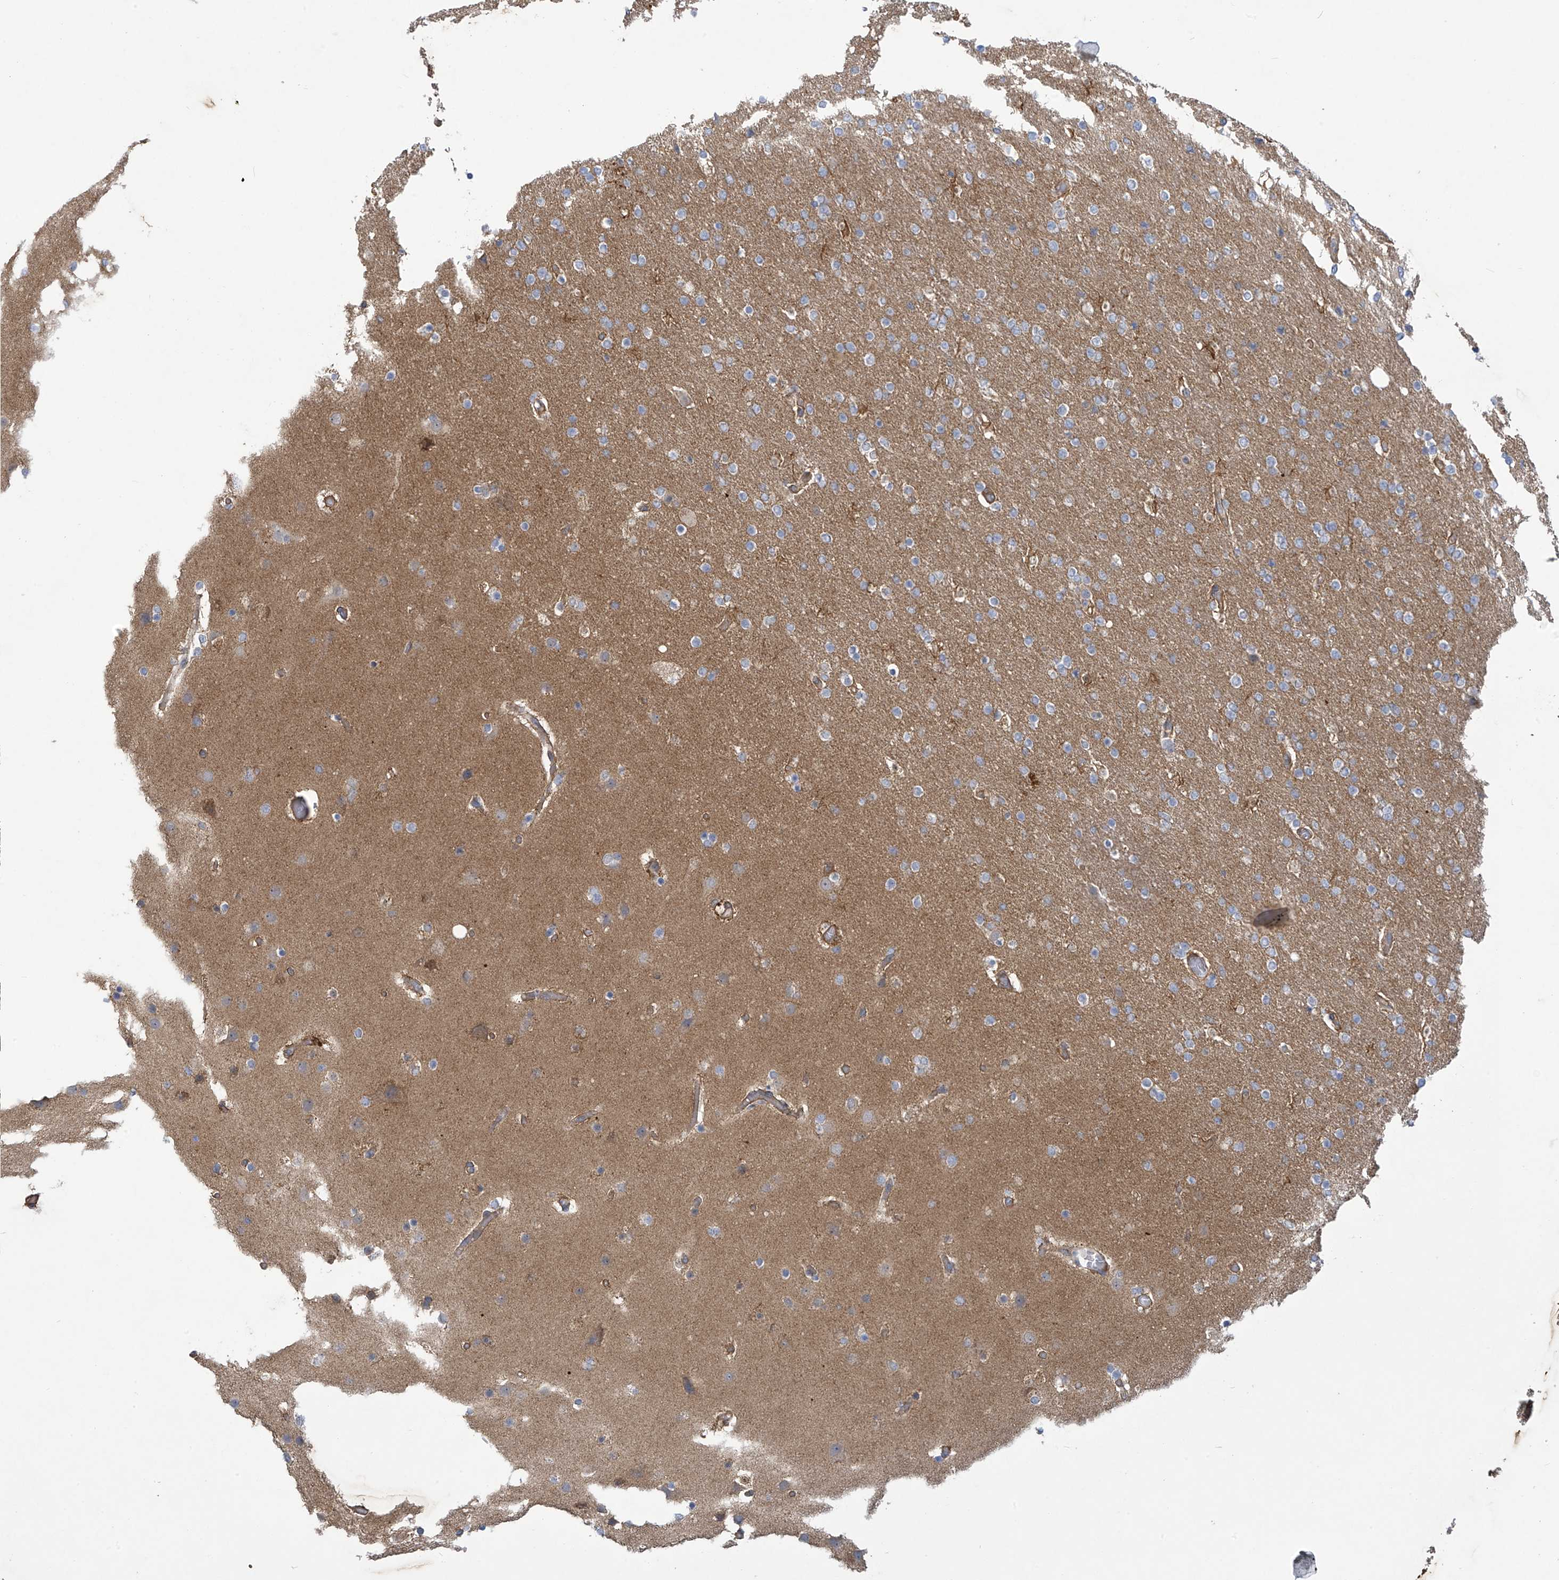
{"staining": {"intensity": "moderate", "quantity": "25%-75%", "location": "cytoplasmic/membranous"}, "tissue": "glioma", "cell_type": "Tumor cells", "image_type": "cancer", "snomed": [{"axis": "morphology", "description": "Glioma, malignant, High grade"}, {"axis": "topography", "description": "Cerebral cortex"}], "caption": "Protein staining of malignant glioma (high-grade) tissue exhibits moderate cytoplasmic/membranous positivity in approximately 25%-75% of tumor cells.", "gene": "ADI1", "patient": {"sex": "female", "age": 36}}